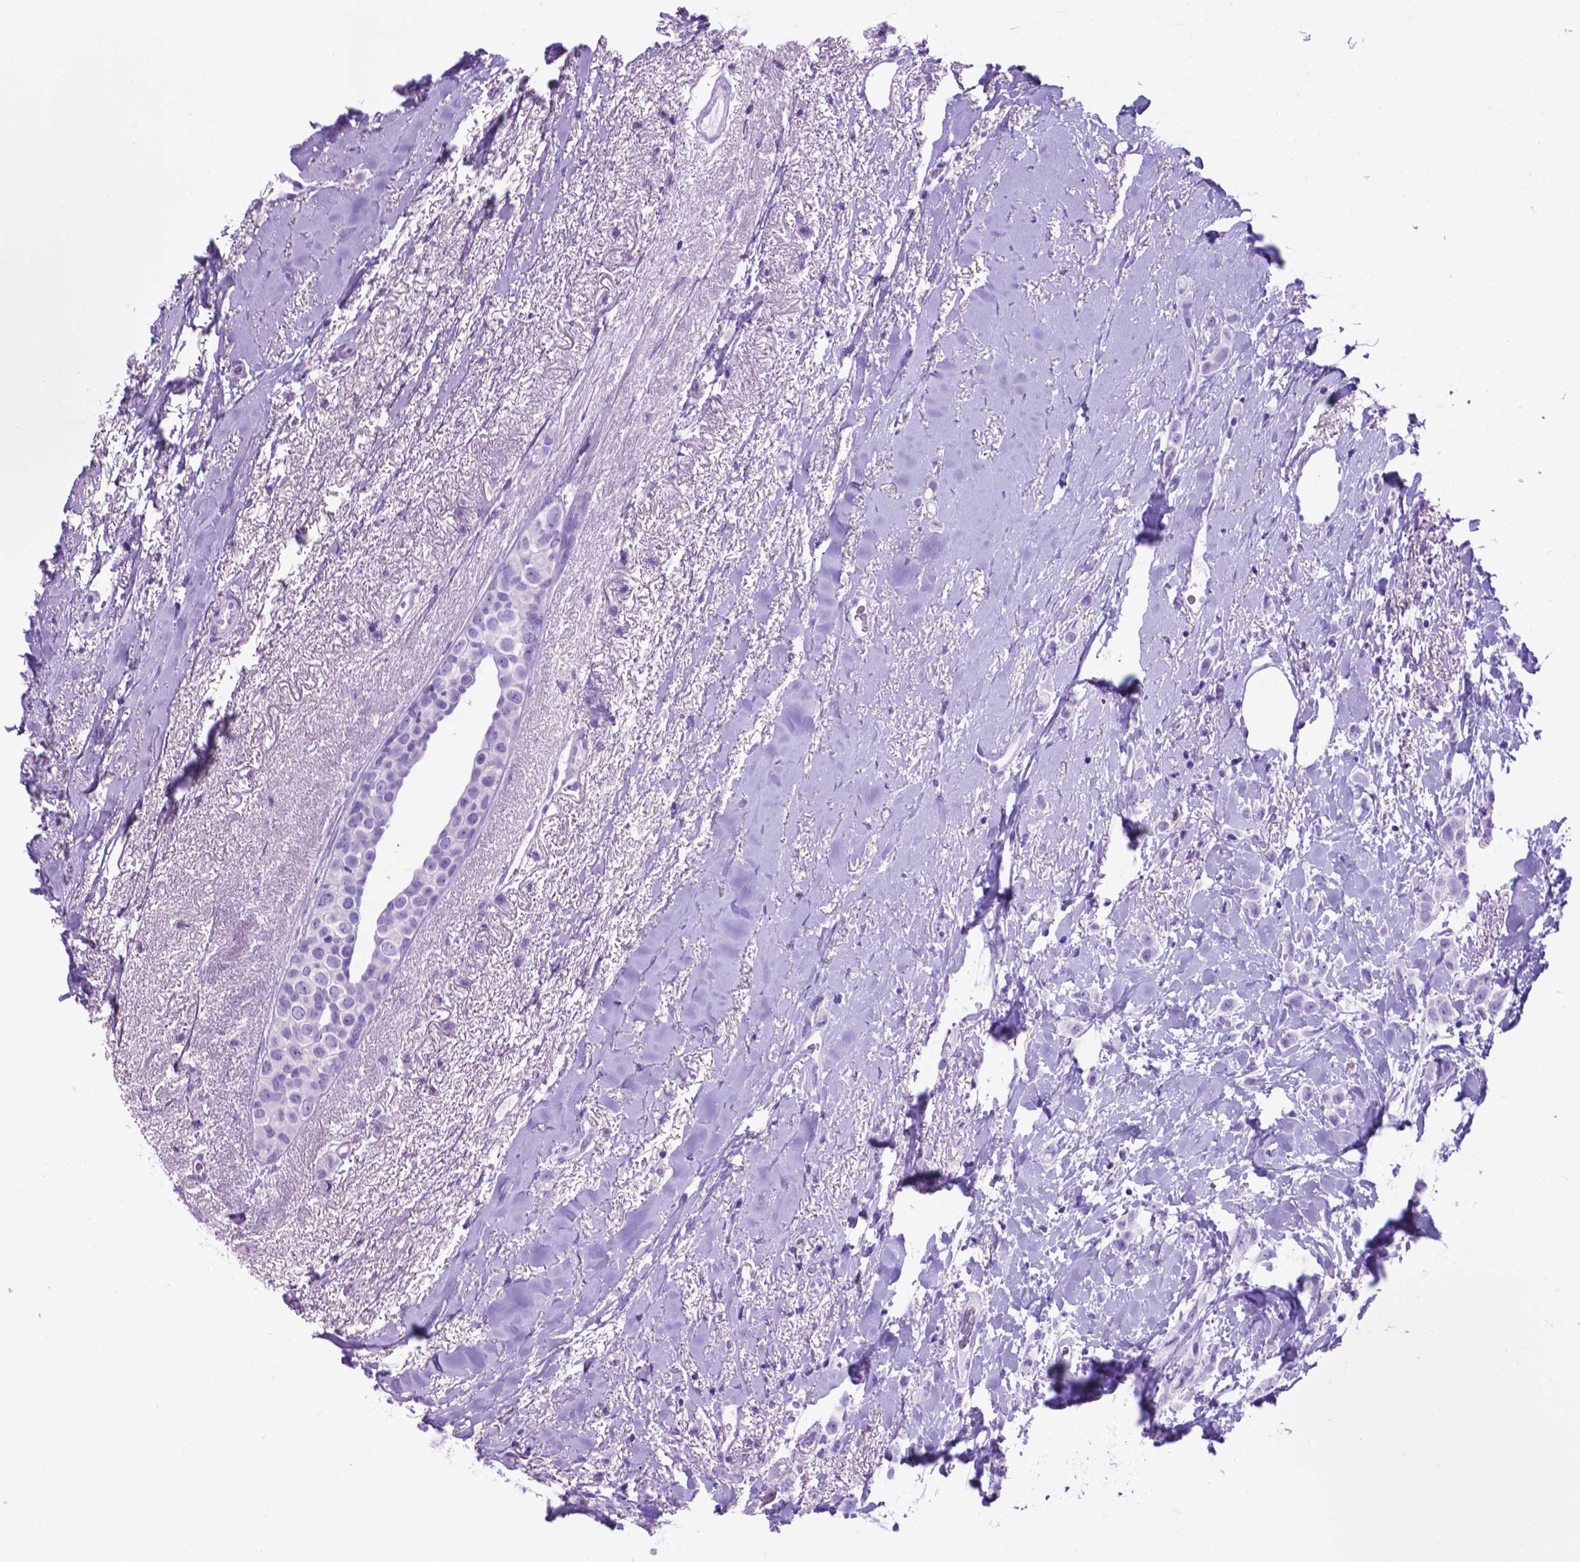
{"staining": {"intensity": "negative", "quantity": "none", "location": "none"}, "tissue": "breast cancer", "cell_type": "Tumor cells", "image_type": "cancer", "snomed": [{"axis": "morphology", "description": "Lobular carcinoma"}, {"axis": "topography", "description": "Breast"}], "caption": "This is a histopathology image of immunohistochemistry staining of lobular carcinoma (breast), which shows no staining in tumor cells.", "gene": "LZTR1", "patient": {"sex": "female", "age": 66}}